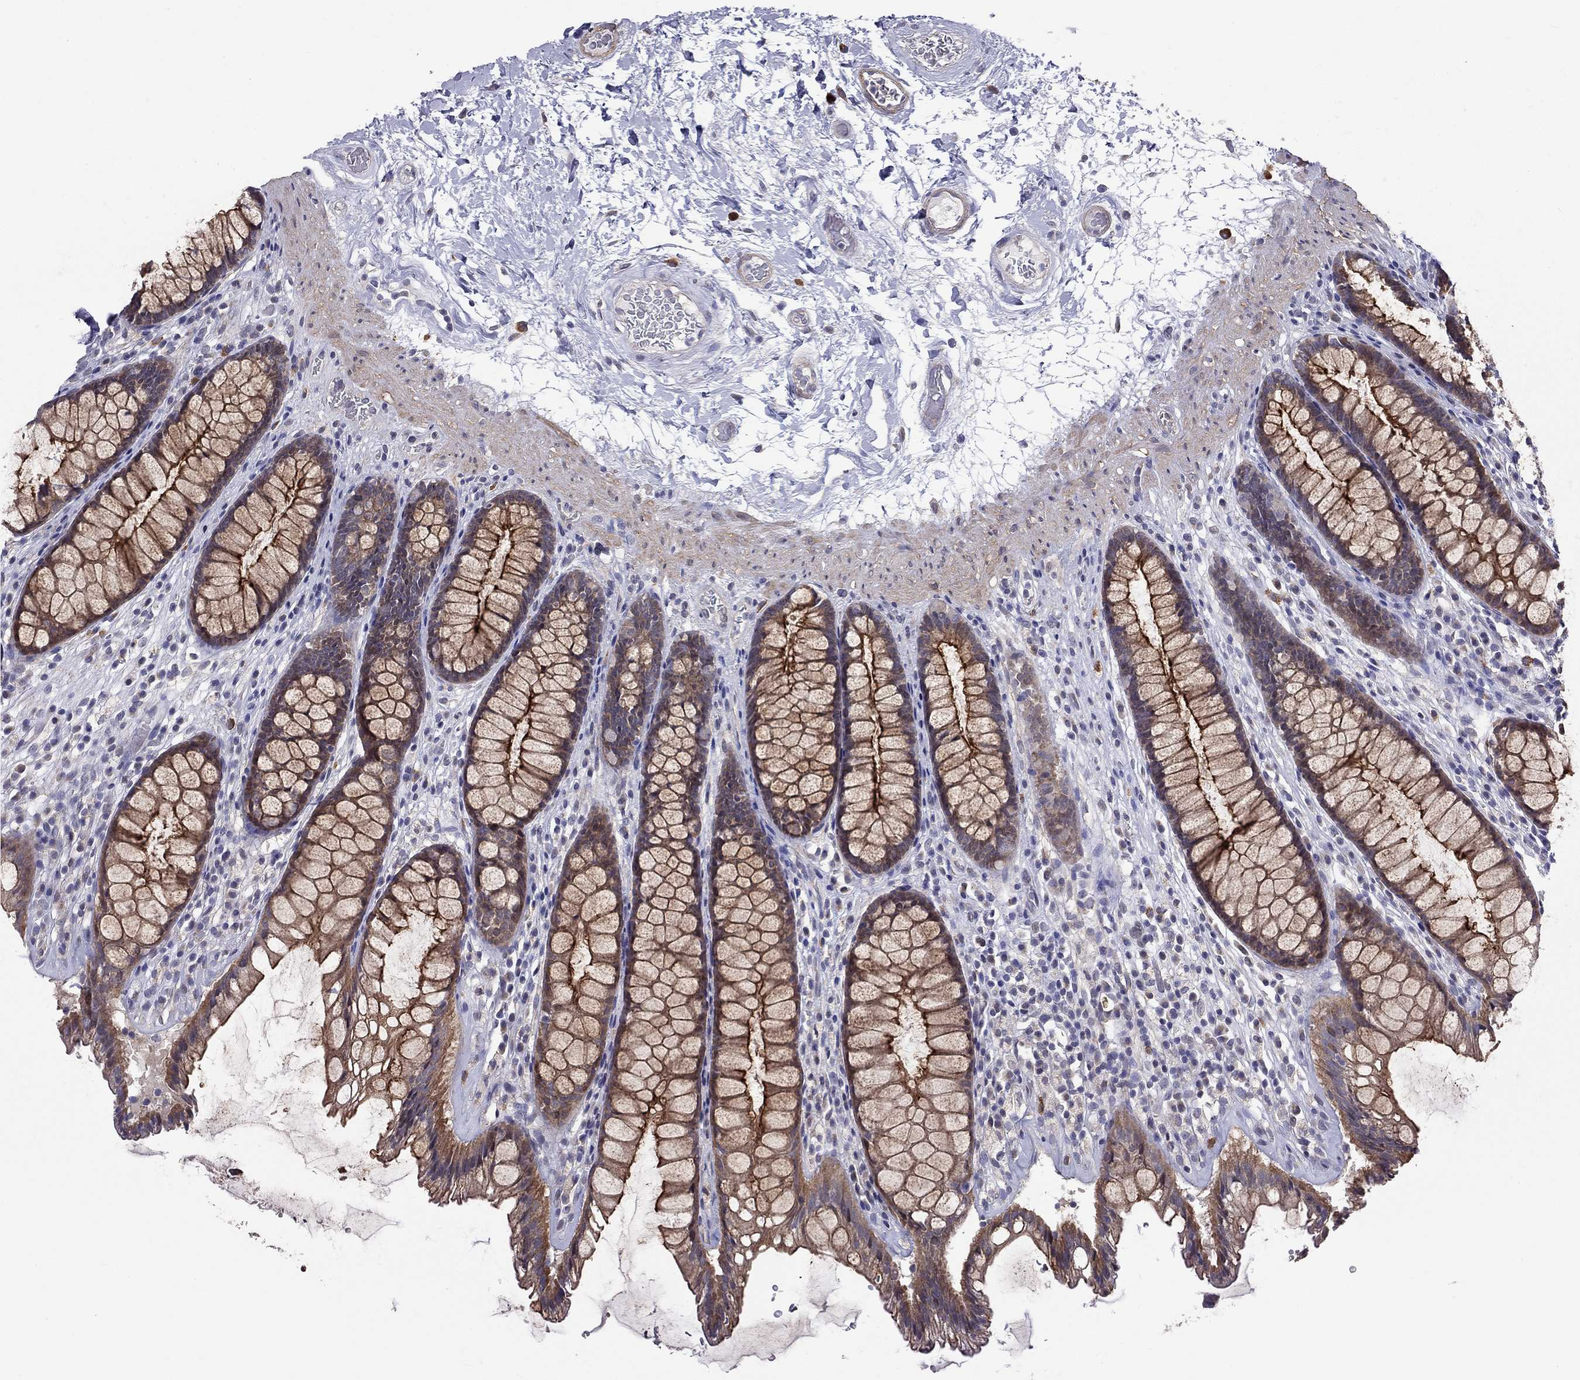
{"staining": {"intensity": "strong", "quantity": ">75%", "location": "cytoplasmic/membranous"}, "tissue": "rectum", "cell_type": "Glandular cells", "image_type": "normal", "snomed": [{"axis": "morphology", "description": "Normal tissue, NOS"}, {"axis": "topography", "description": "Rectum"}], "caption": "Protein expression analysis of benign human rectum reveals strong cytoplasmic/membranous expression in about >75% of glandular cells.", "gene": "SYTL2", "patient": {"sex": "male", "age": 72}}